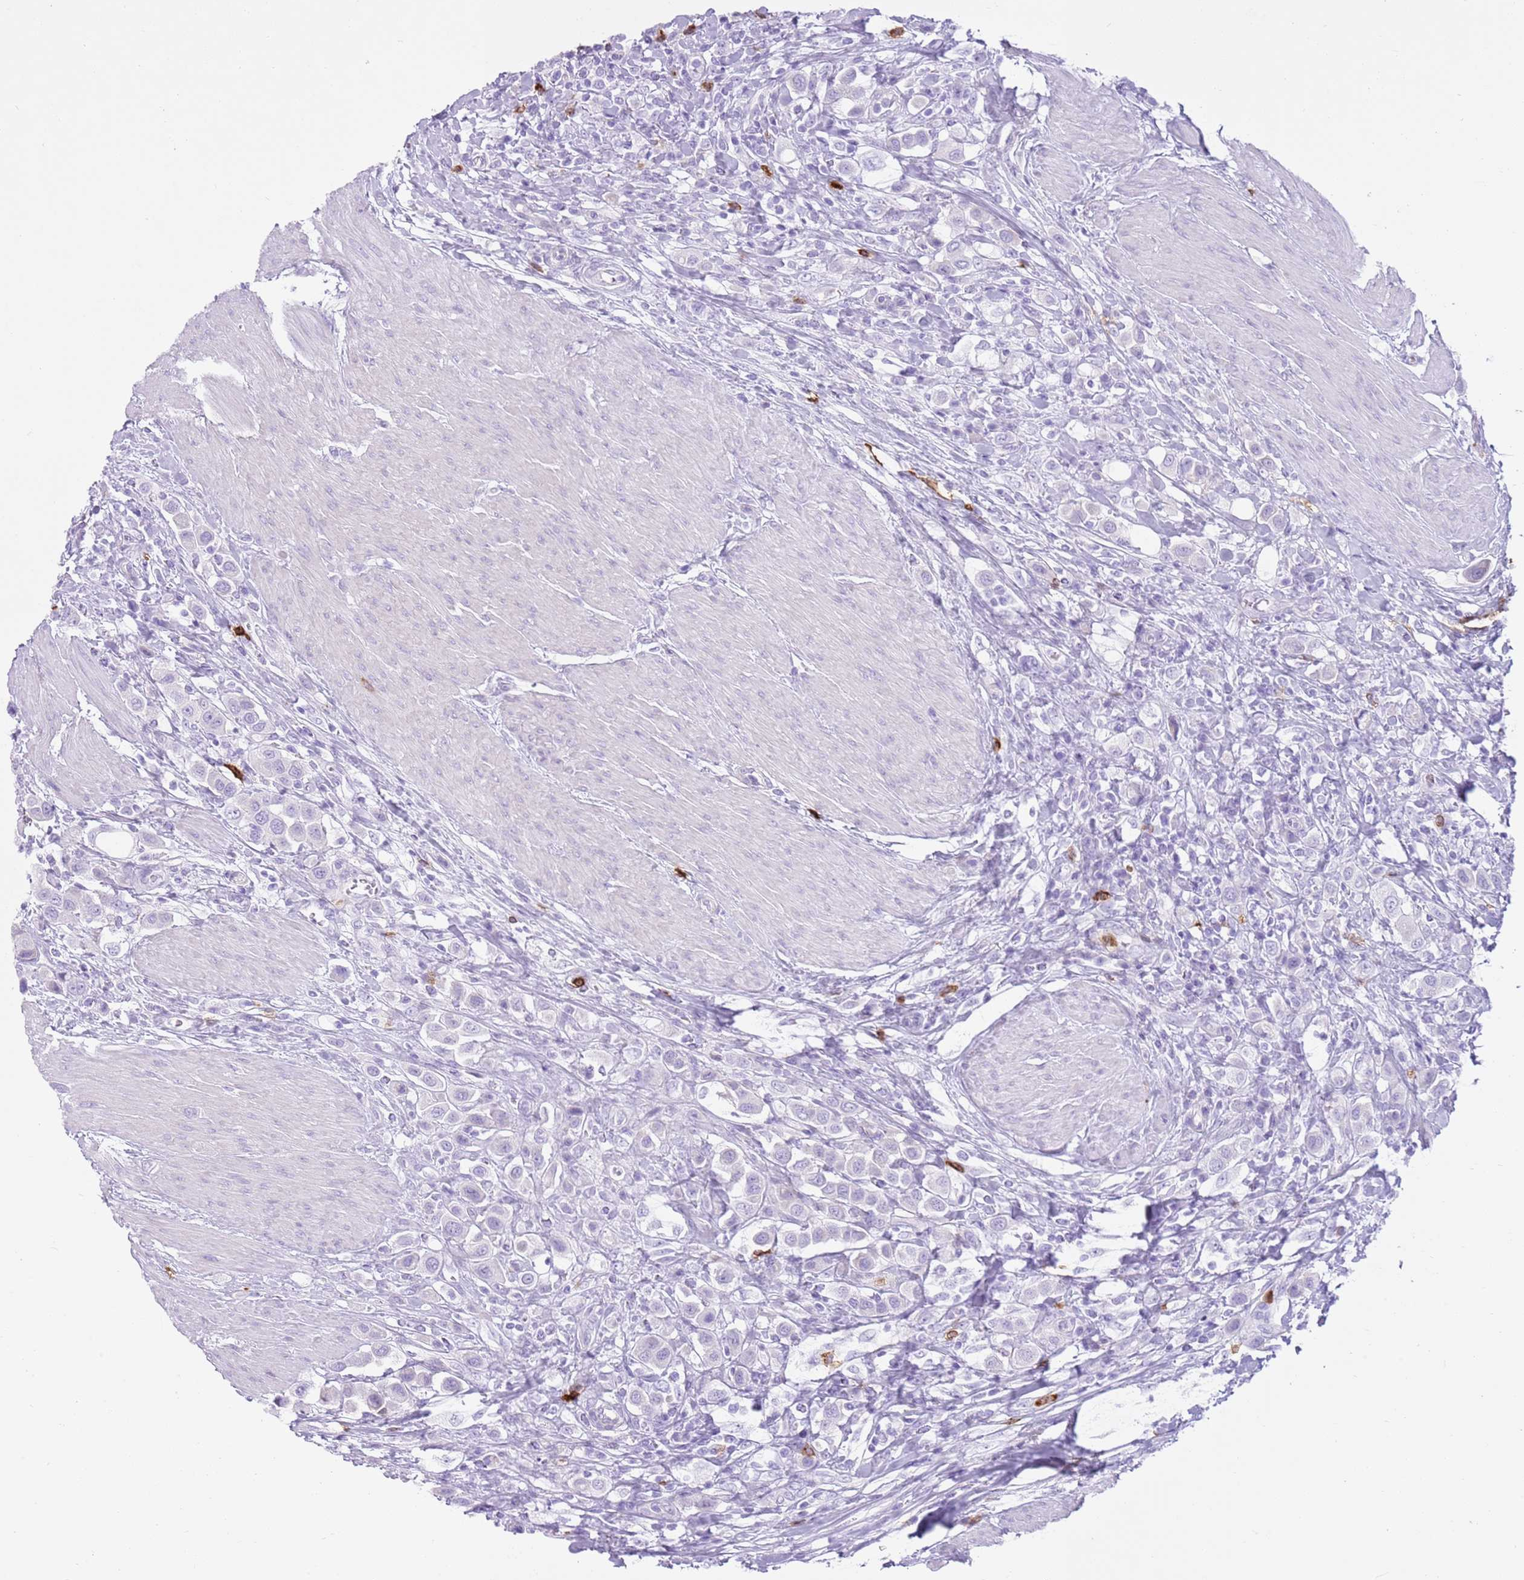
{"staining": {"intensity": "negative", "quantity": "none", "location": "none"}, "tissue": "urothelial cancer", "cell_type": "Tumor cells", "image_type": "cancer", "snomed": [{"axis": "morphology", "description": "Urothelial carcinoma, High grade"}, {"axis": "topography", "description": "Urinary bladder"}], "caption": "This is an immunohistochemistry (IHC) micrograph of urothelial carcinoma (high-grade). There is no expression in tumor cells.", "gene": "CD177", "patient": {"sex": "male", "age": 50}}